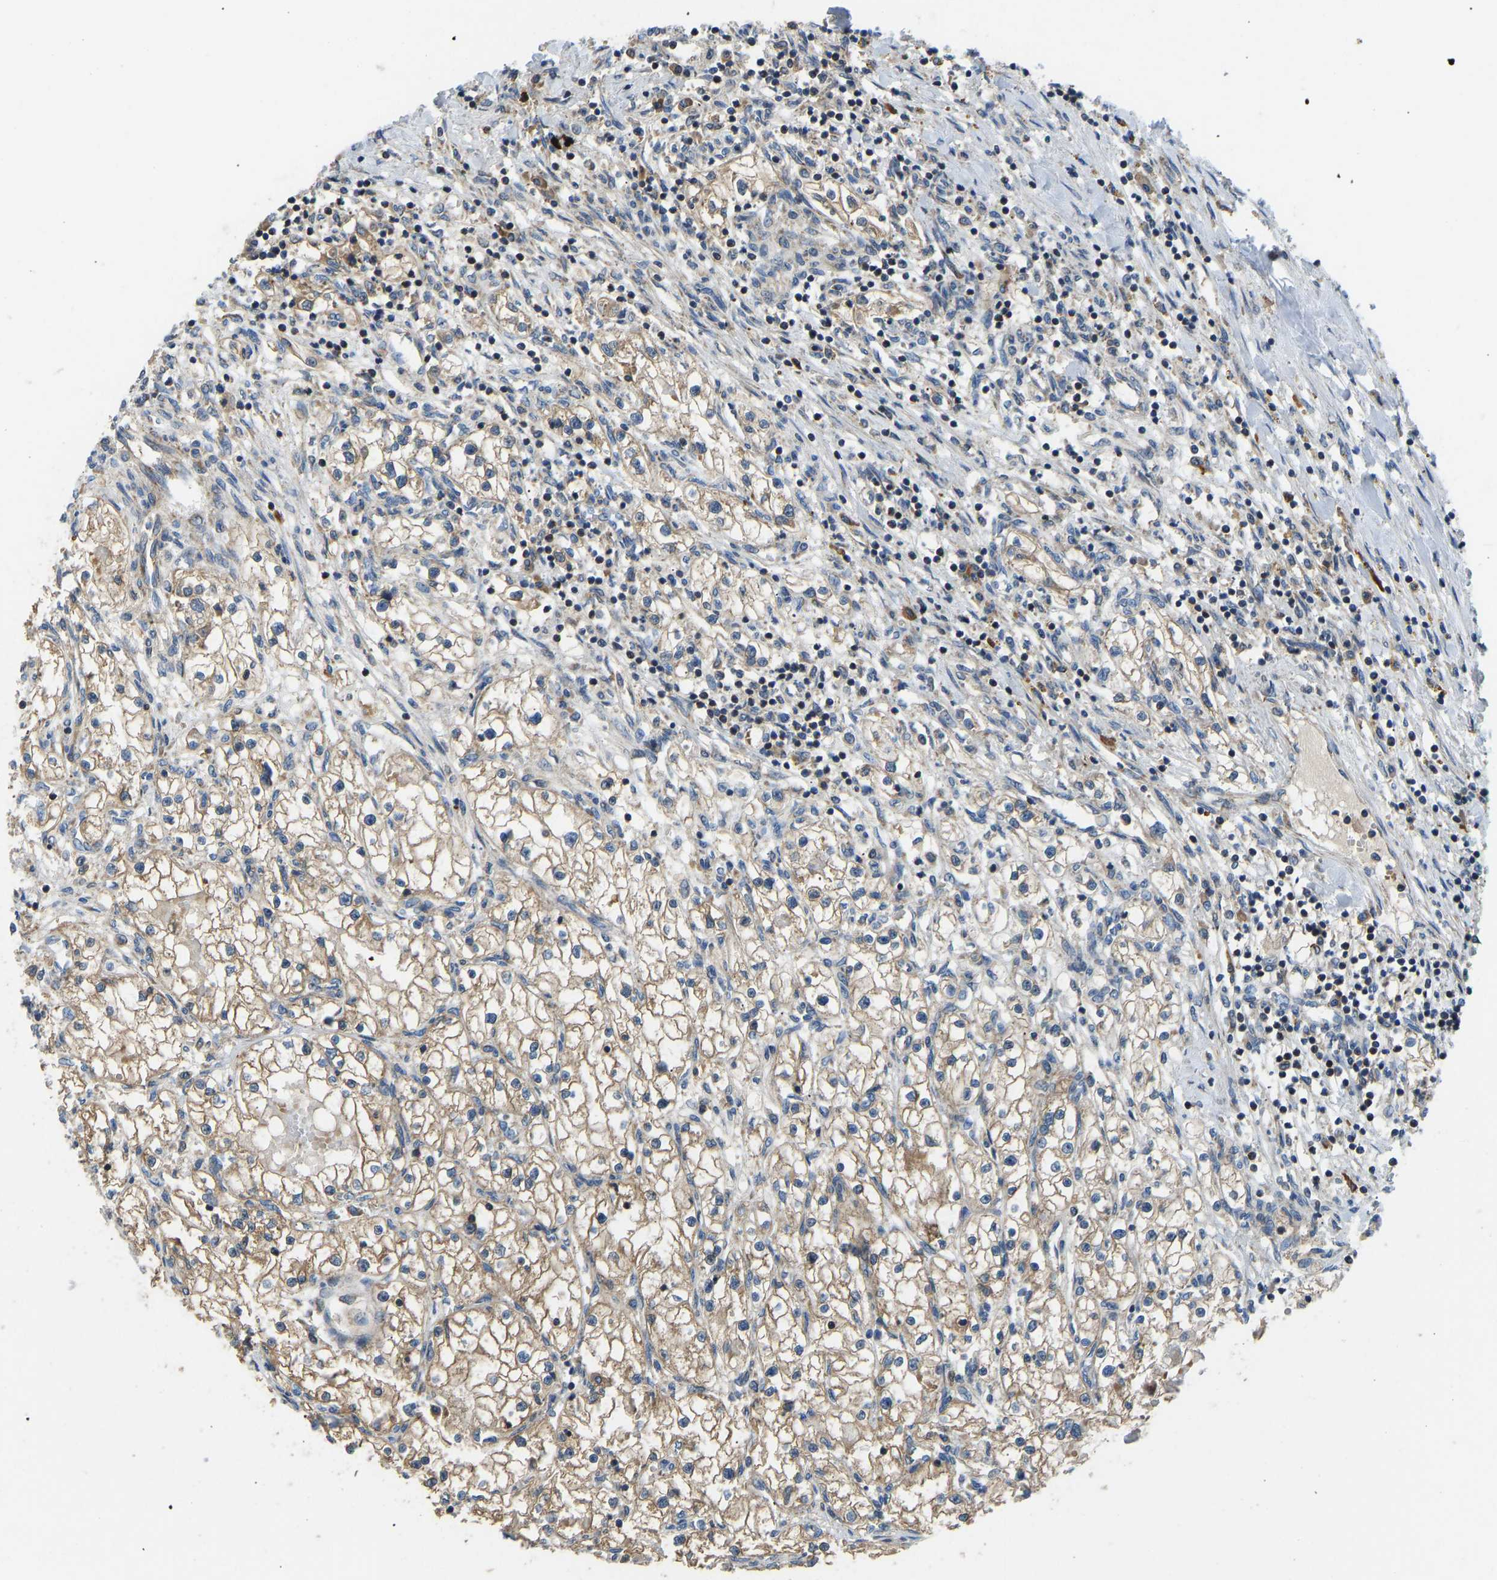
{"staining": {"intensity": "moderate", "quantity": ">75%", "location": "cytoplasmic/membranous"}, "tissue": "renal cancer", "cell_type": "Tumor cells", "image_type": "cancer", "snomed": [{"axis": "morphology", "description": "Adenocarcinoma, NOS"}, {"axis": "topography", "description": "Kidney"}], "caption": "Immunohistochemical staining of human adenocarcinoma (renal) reveals medium levels of moderate cytoplasmic/membranous protein staining in approximately >75% of tumor cells.", "gene": "RBP1", "patient": {"sex": "male", "age": 68}}